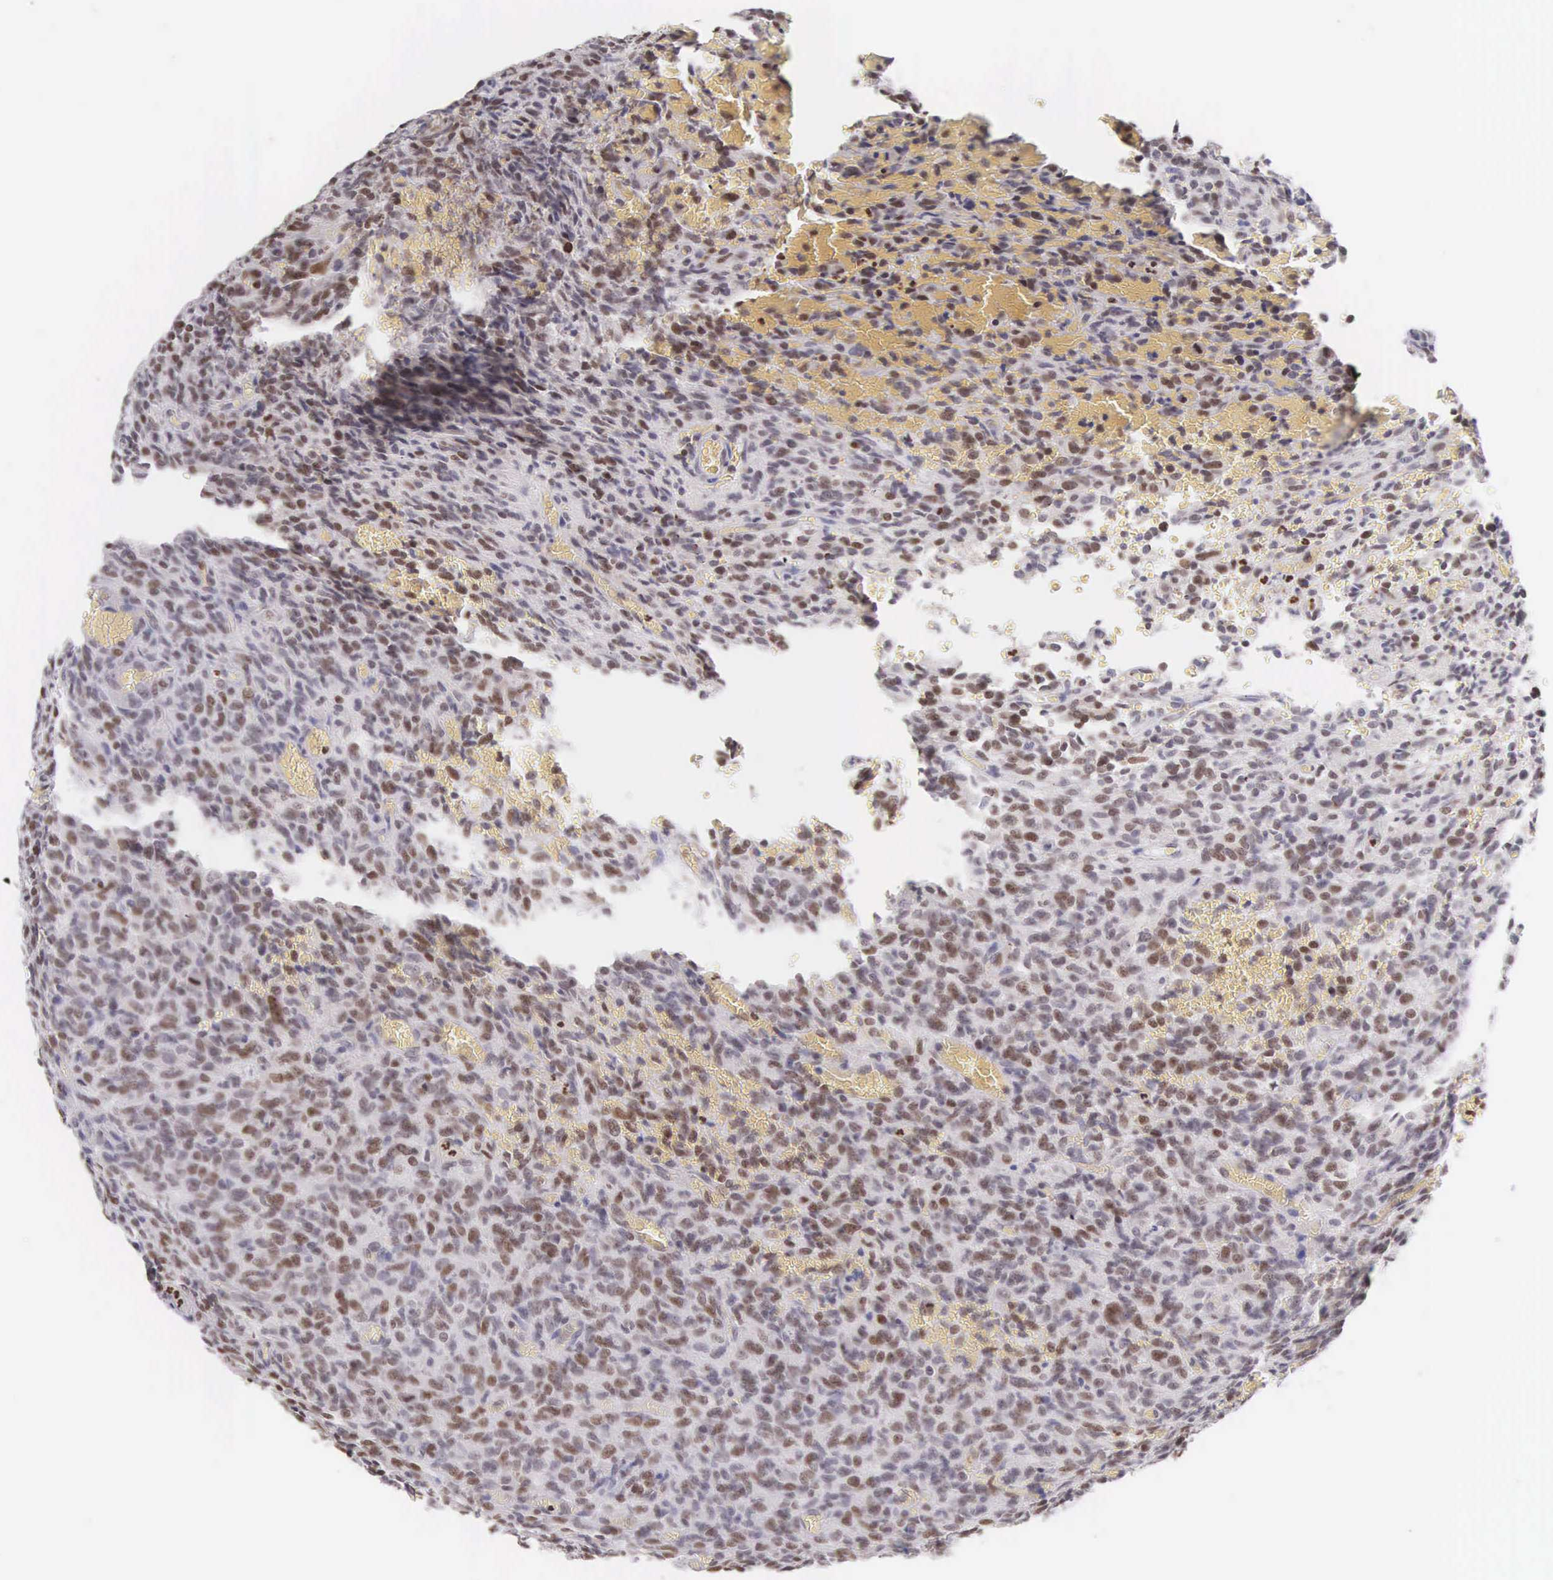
{"staining": {"intensity": "weak", "quantity": "25%-75%", "location": "nuclear"}, "tissue": "glioma", "cell_type": "Tumor cells", "image_type": "cancer", "snomed": [{"axis": "morphology", "description": "Glioma, malignant, High grade"}, {"axis": "topography", "description": "Brain"}], "caption": "This image displays immunohistochemistry staining of human glioma, with low weak nuclear expression in approximately 25%-75% of tumor cells.", "gene": "VRK1", "patient": {"sex": "male", "age": 56}}